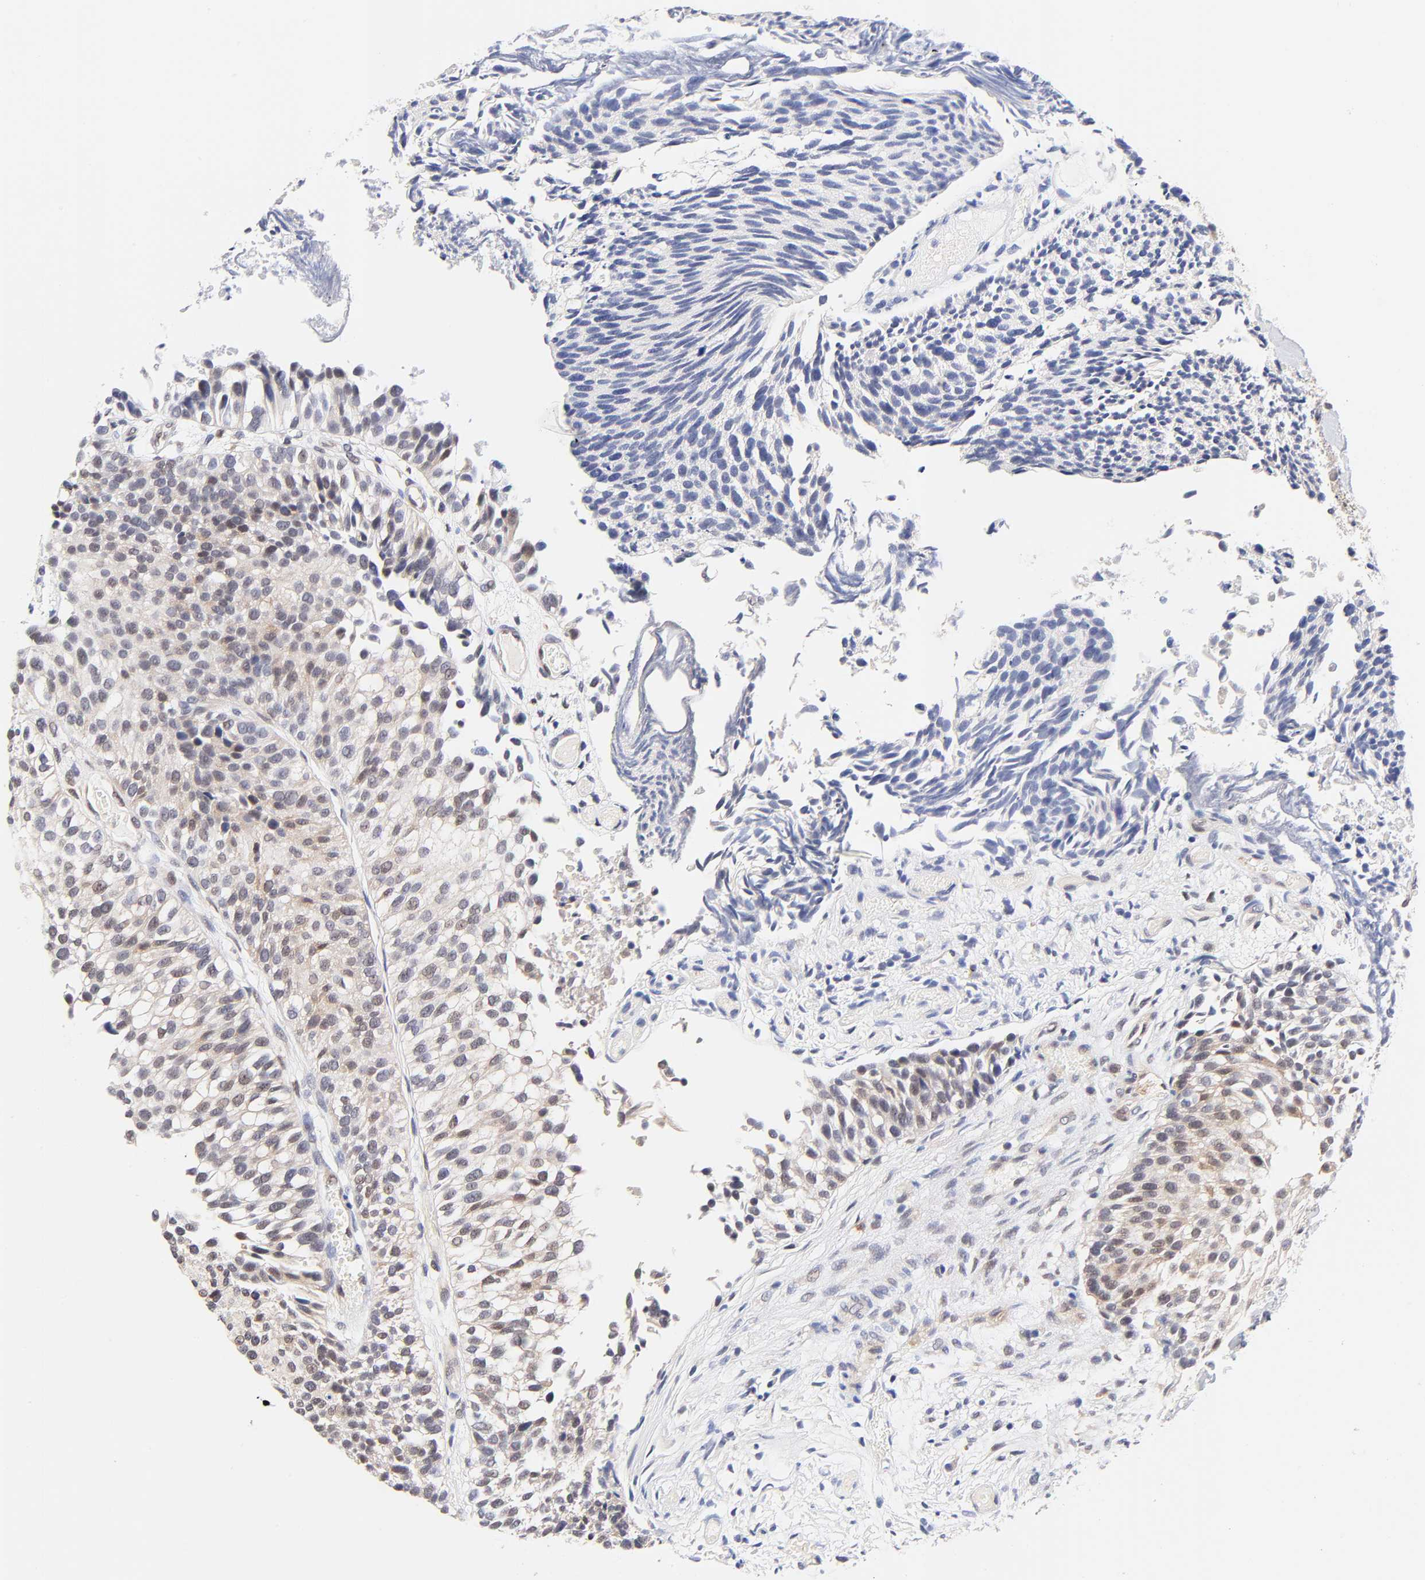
{"staining": {"intensity": "weak", "quantity": "25%-75%", "location": "cytoplasmic/membranous,nuclear"}, "tissue": "urothelial cancer", "cell_type": "Tumor cells", "image_type": "cancer", "snomed": [{"axis": "morphology", "description": "Urothelial carcinoma, Low grade"}, {"axis": "topography", "description": "Urinary bladder"}], "caption": "Protein expression analysis of human low-grade urothelial carcinoma reveals weak cytoplasmic/membranous and nuclear positivity in about 25%-75% of tumor cells.", "gene": "TXNL1", "patient": {"sex": "male", "age": 84}}